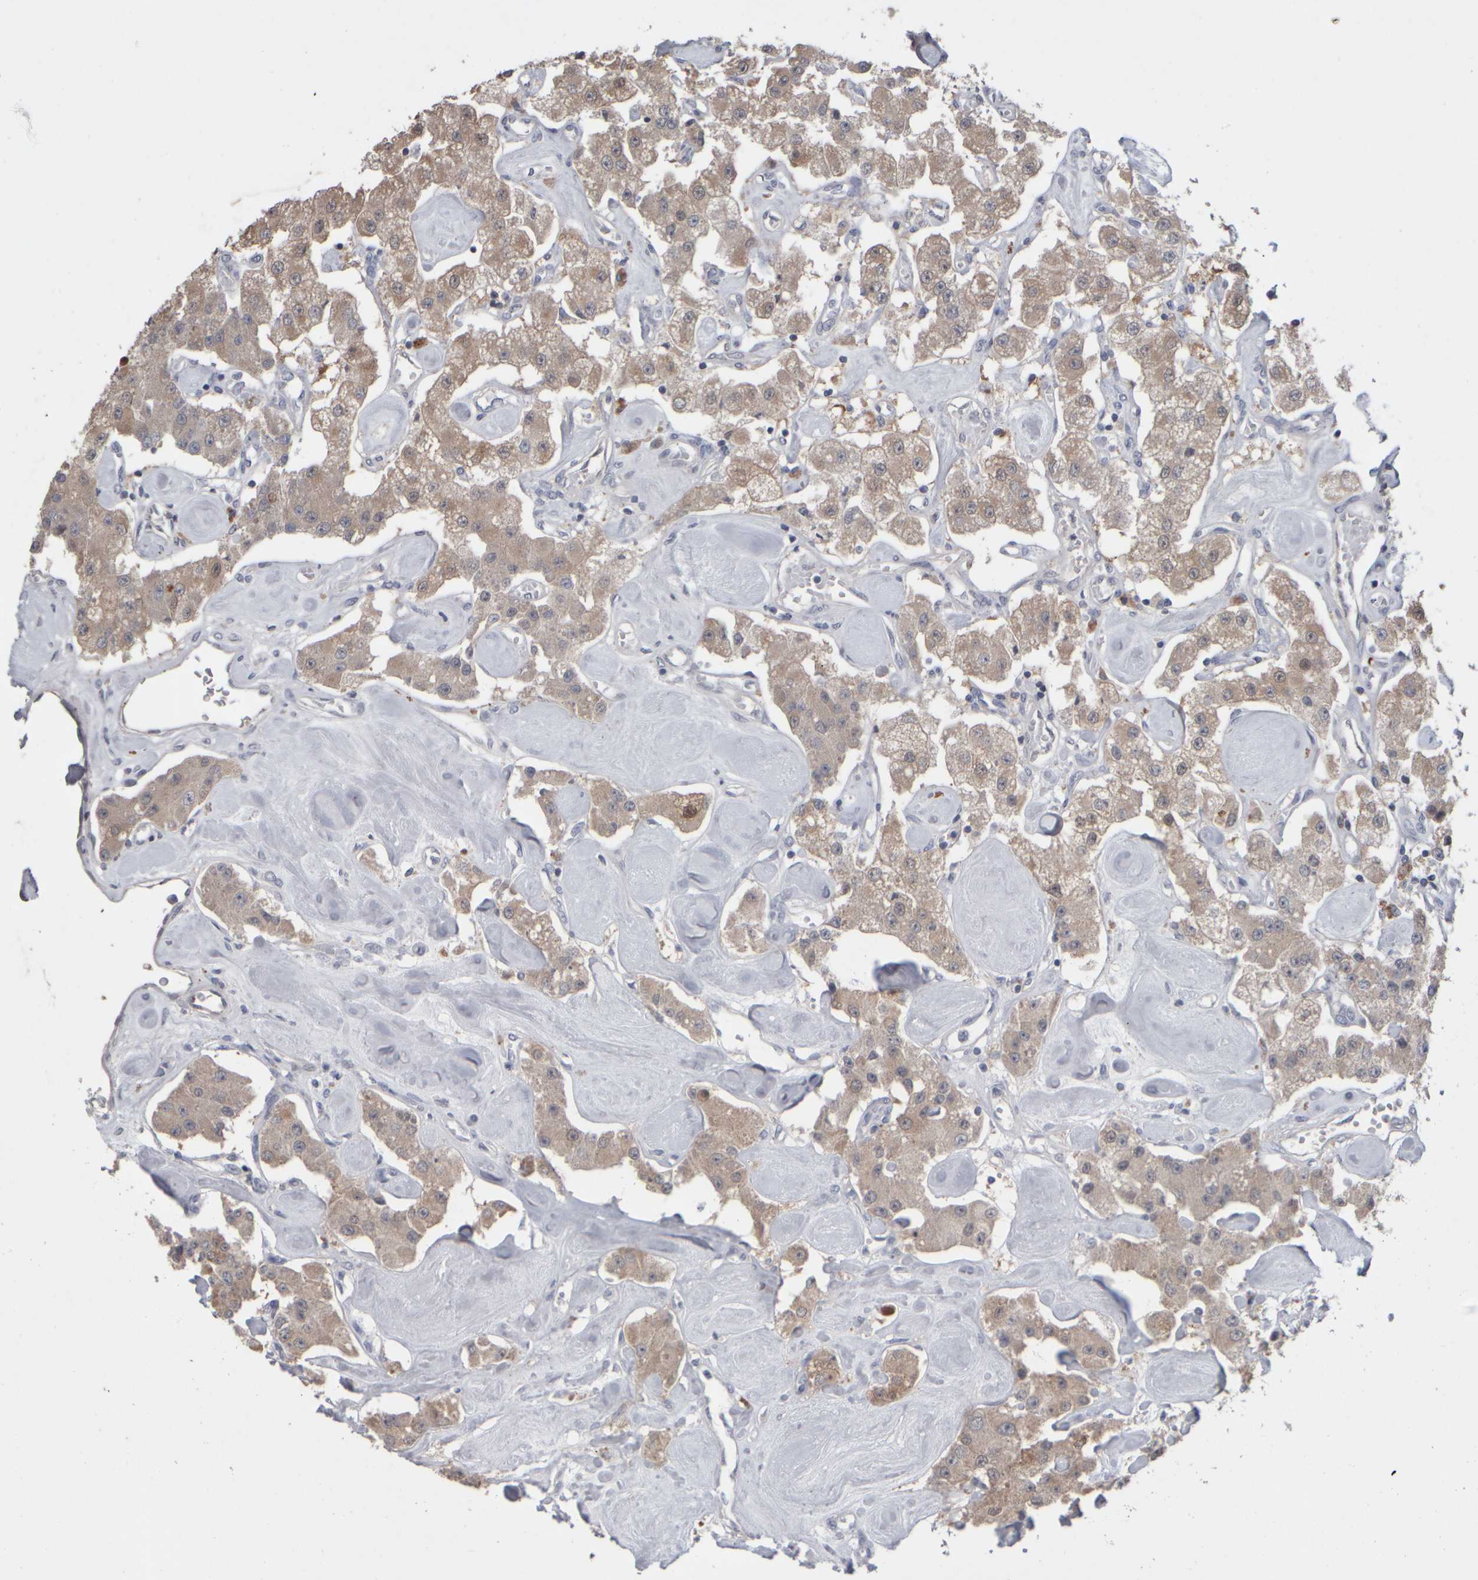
{"staining": {"intensity": "weak", "quantity": ">75%", "location": "cytoplasmic/membranous"}, "tissue": "carcinoid", "cell_type": "Tumor cells", "image_type": "cancer", "snomed": [{"axis": "morphology", "description": "Carcinoid, malignant, NOS"}, {"axis": "topography", "description": "Pancreas"}], "caption": "Approximately >75% of tumor cells in human malignant carcinoid exhibit weak cytoplasmic/membranous protein expression as visualized by brown immunohistochemical staining.", "gene": "EPHX2", "patient": {"sex": "male", "age": 41}}